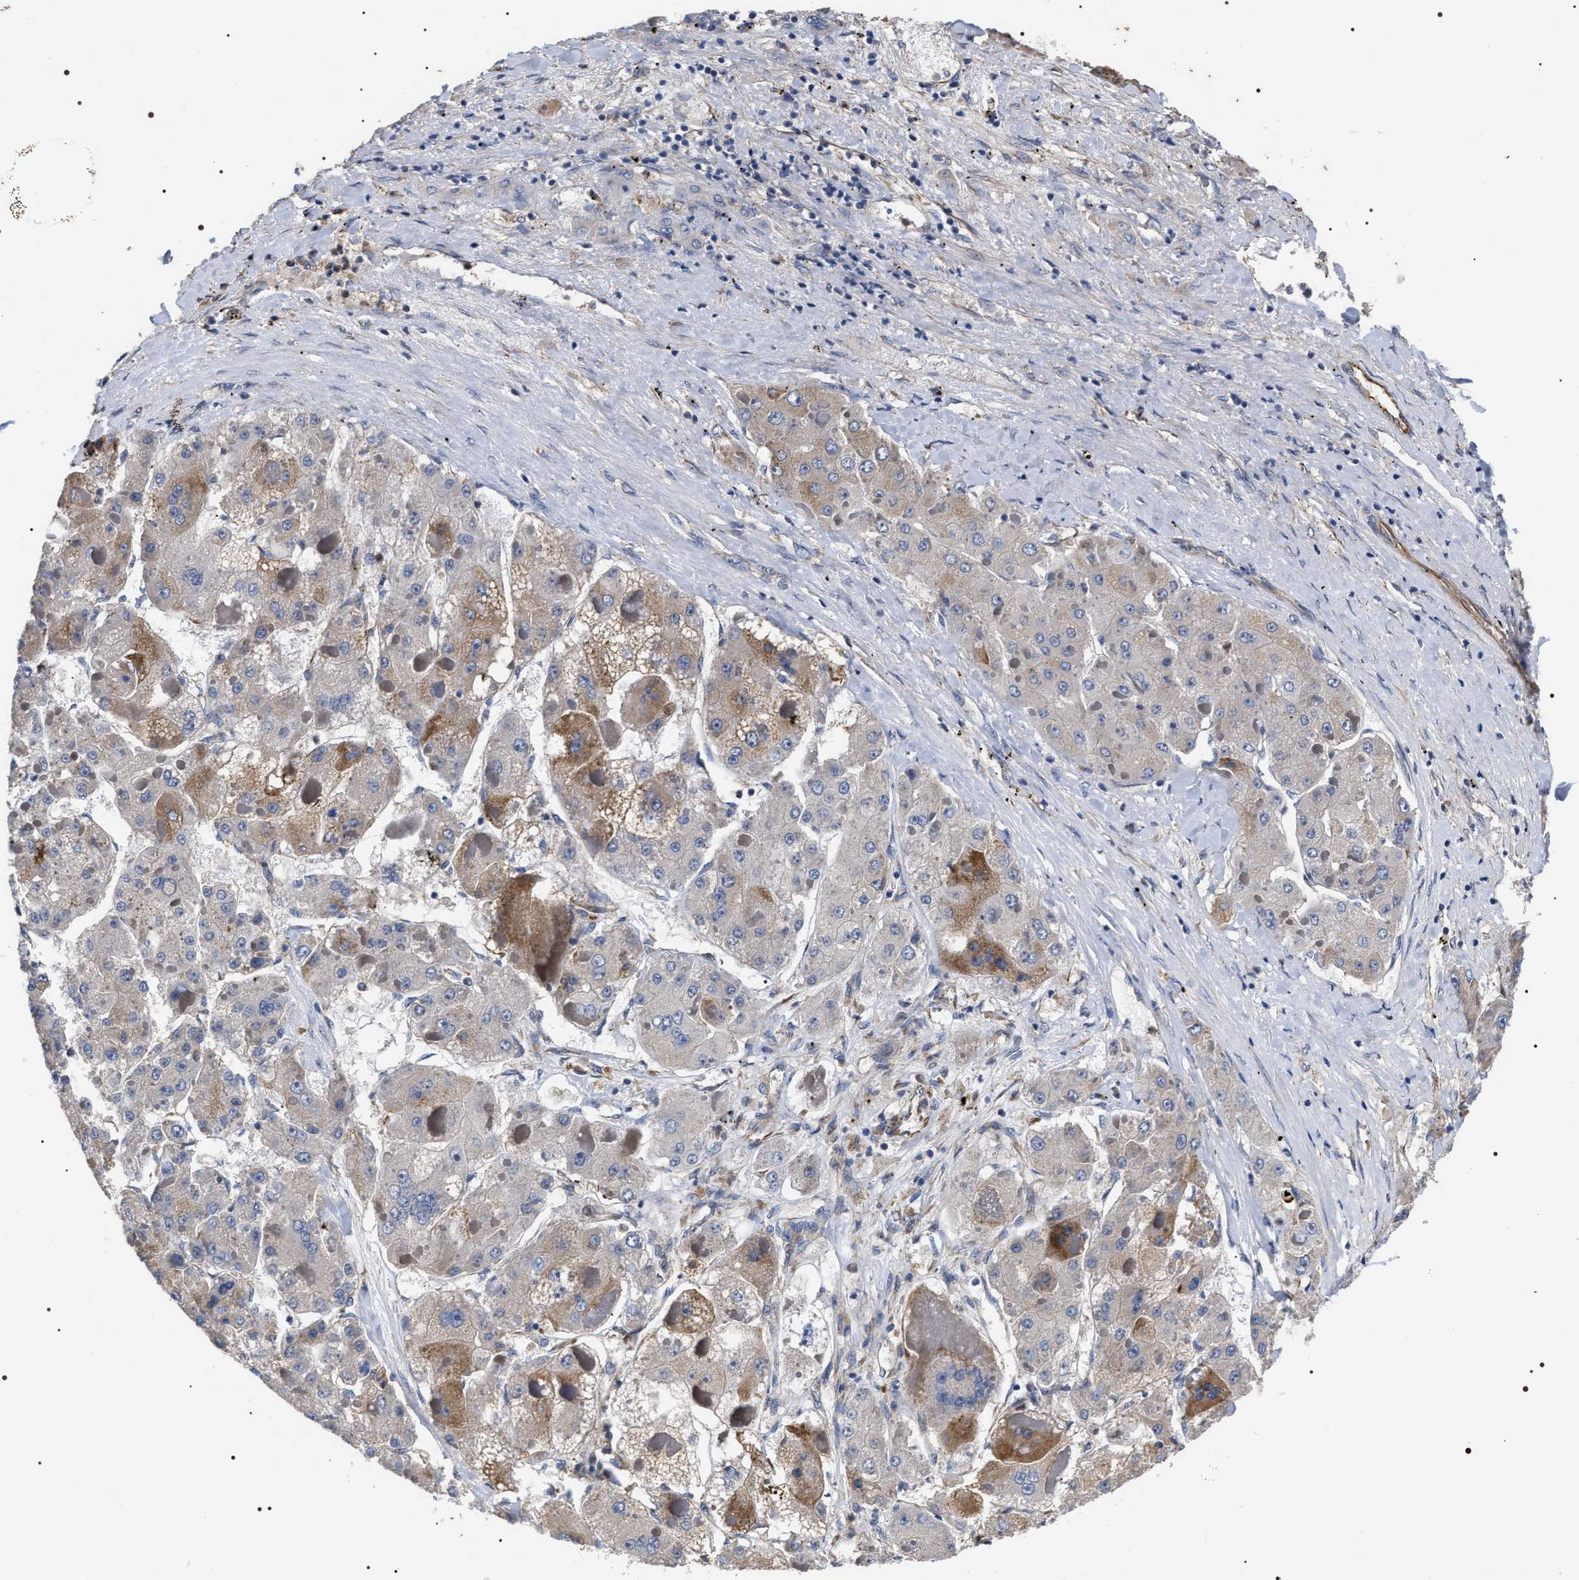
{"staining": {"intensity": "moderate", "quantity": "<25%", "location": "cytoplasmic/membranous"}, "tissue": "liver cancer", "cell_type": "Tumor cells", "image_type": "cancer", "snomed": [{"axis": "morphology", "description": "Carcinoma, Hepatocellular, NOS"}, {"axis": "topography", "description": "Liver"}], "caption": "DAB (3,3'-diaminobenzidine) immunohistochemical staining of human liver cancer exhibits moderate cytoplasmic/membranous protein expression in approximately <25% of tumor cells.", "gene": "TSPAN33", "patient": {"sex": "female", "age": 73}}